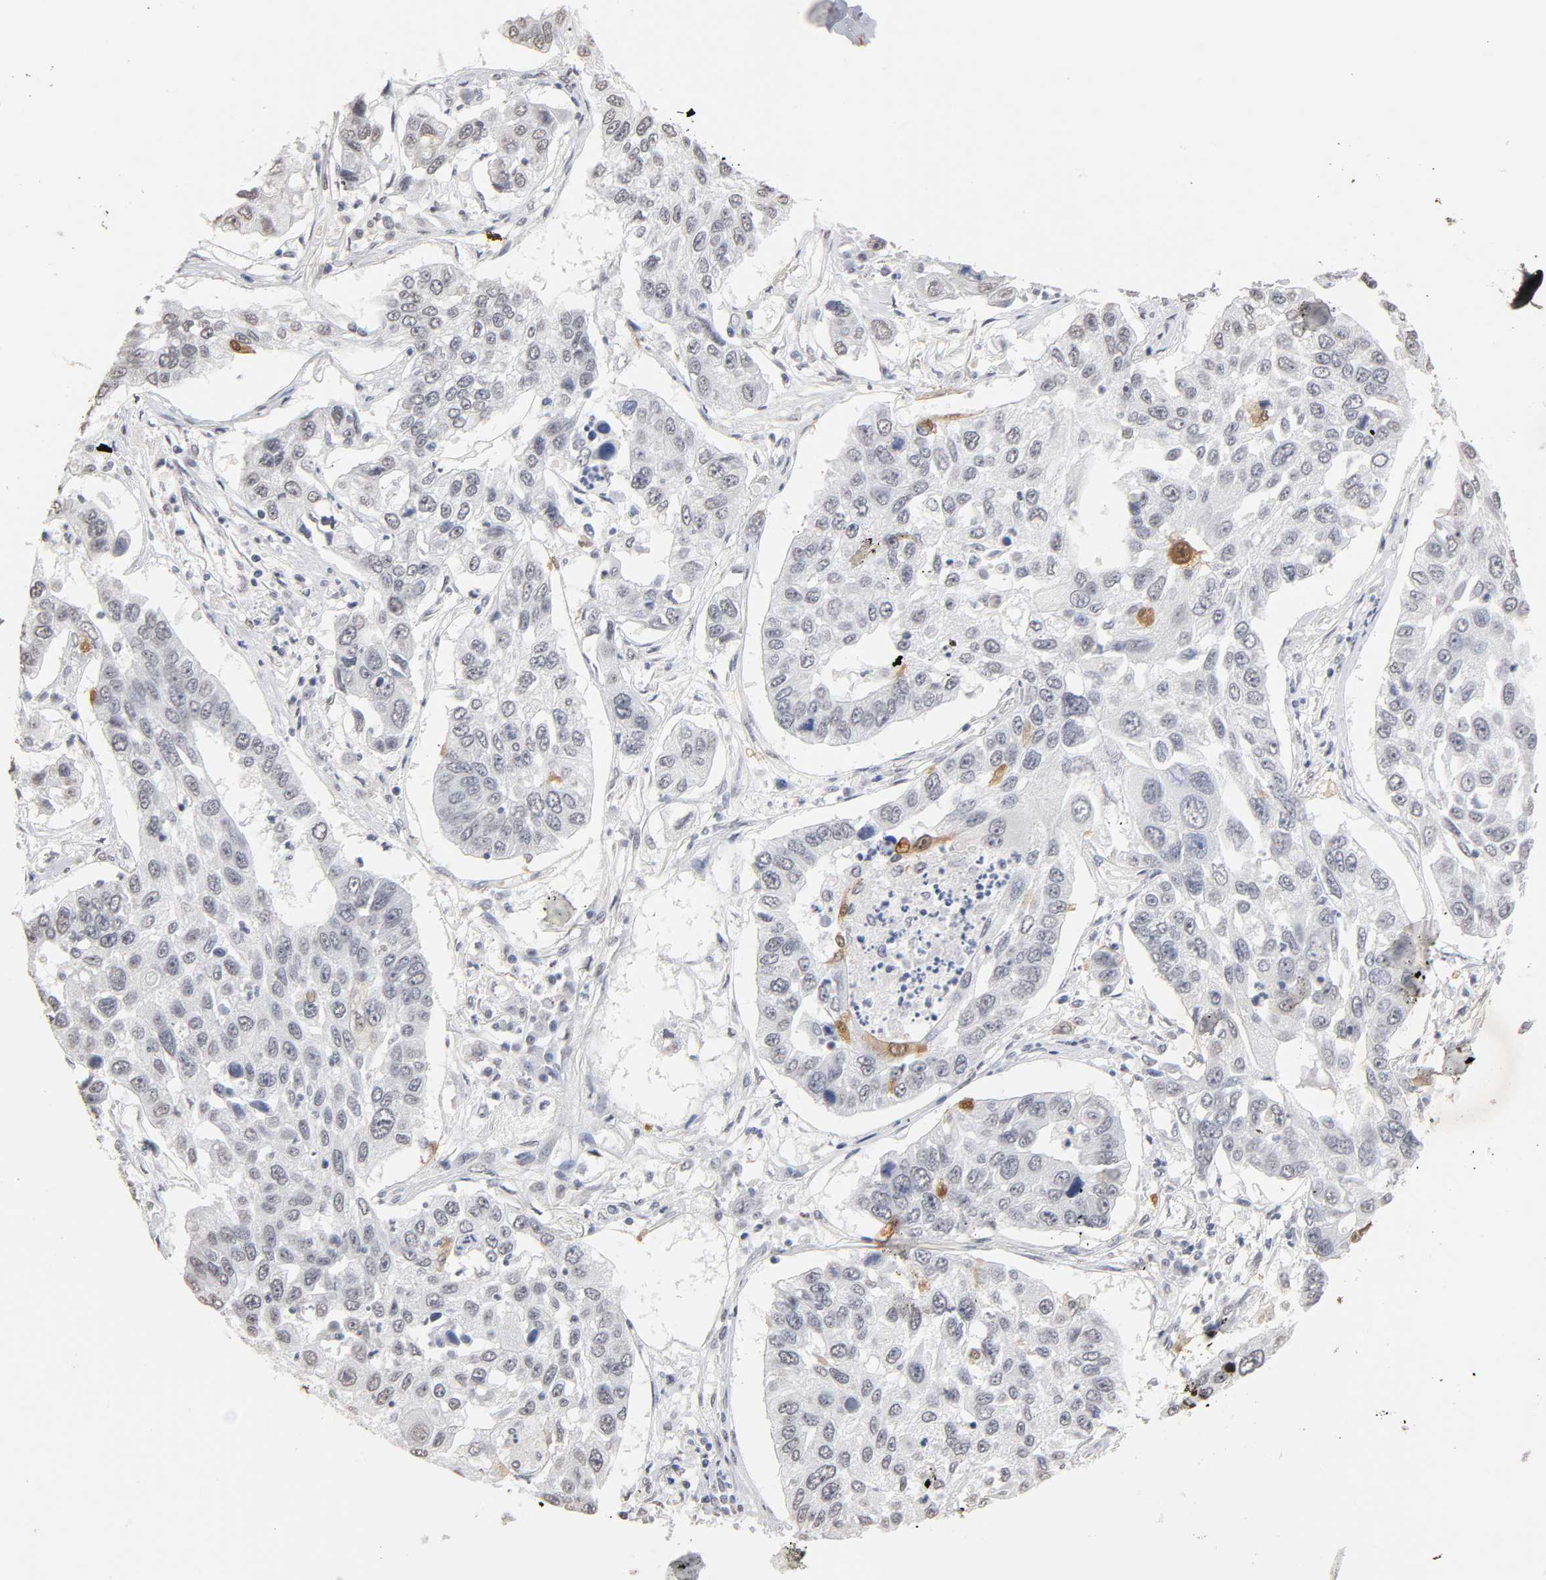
{"staining": {"intensity": "moderate", "quantity": "<25%", "location": "cytoplasmic/membranous,nuclear"}, "tissue": "lung cancer", "cell_type": "Tumor cells", "image_type": "cancer", "snomed": [{"axis": "morphology", "description": "Squamous cell carcinoma, NOS"}, {"axis": "topography", "description": "Lung"}], "caption": "About <25% of tumor cells in lung cancer display moderate cytoplasmic/membranous and nuclear protein expression as visualized by brown immunohistochemical staining.", "gene": "CRABP2", "patient": {"sex": "male", "age": 71}}